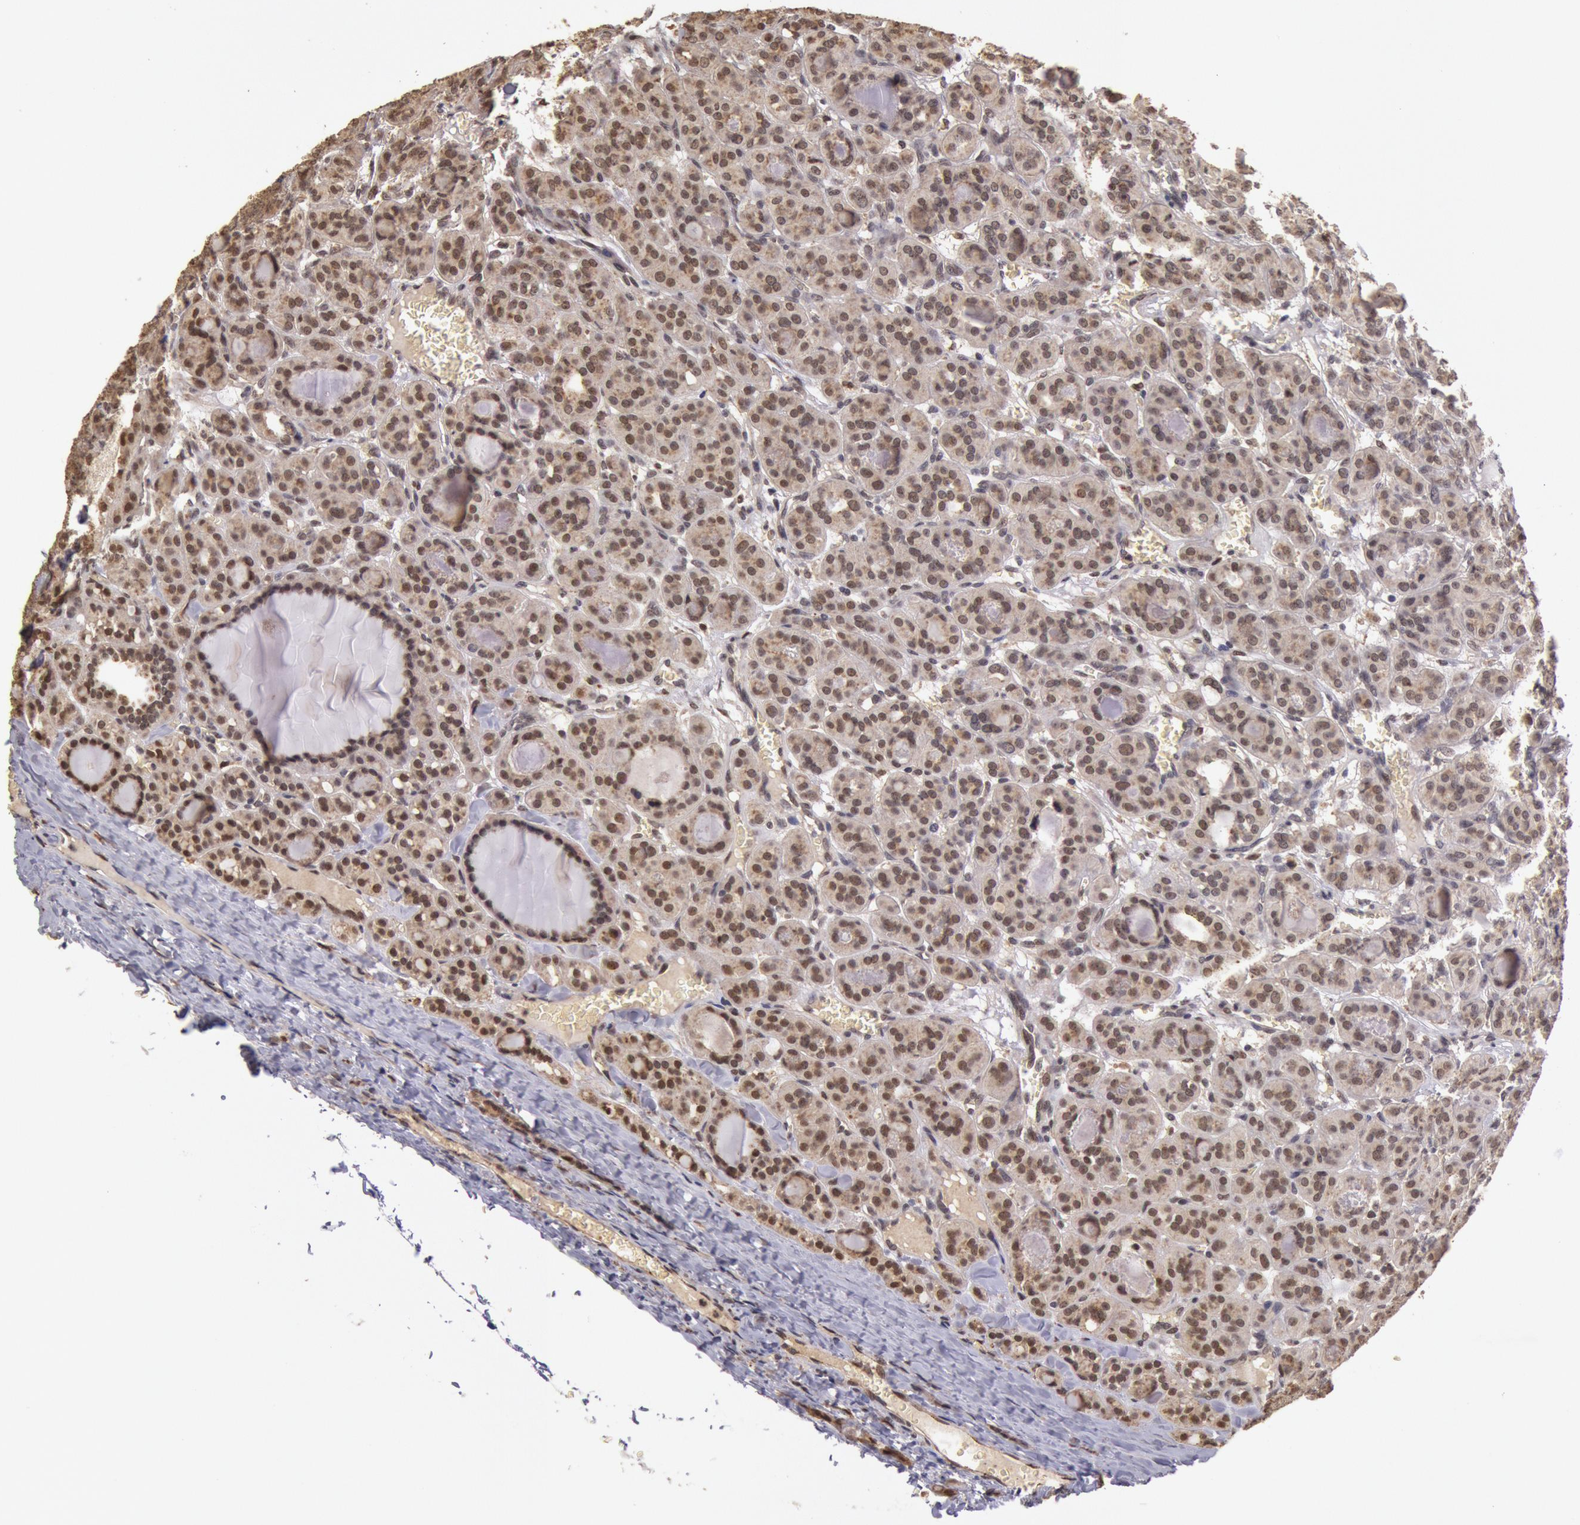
{"staining": {"intensity": "weak", "quantity": ">75%", "location": "nuclear"}, "tissue": "thyroid cancer", "cell_type": "Tumor cells", "image_type": "cancer", "snomed": [{"axis": "morphology", "description": "Follicular adenoma carcinoma, NOS"}, {"axis": "topography", "description": "Thyroid gland"}], "caption": "Immunohistochemistry histopathology image of human follicular adenoma carcinoma (thyroid) stained for a protein (brown), which demonstrates low levels of weak nuclear positivity in about >75% of tumor cells.", "gene": "LIG4", "patient": {"sex": "female", "age": 71}}